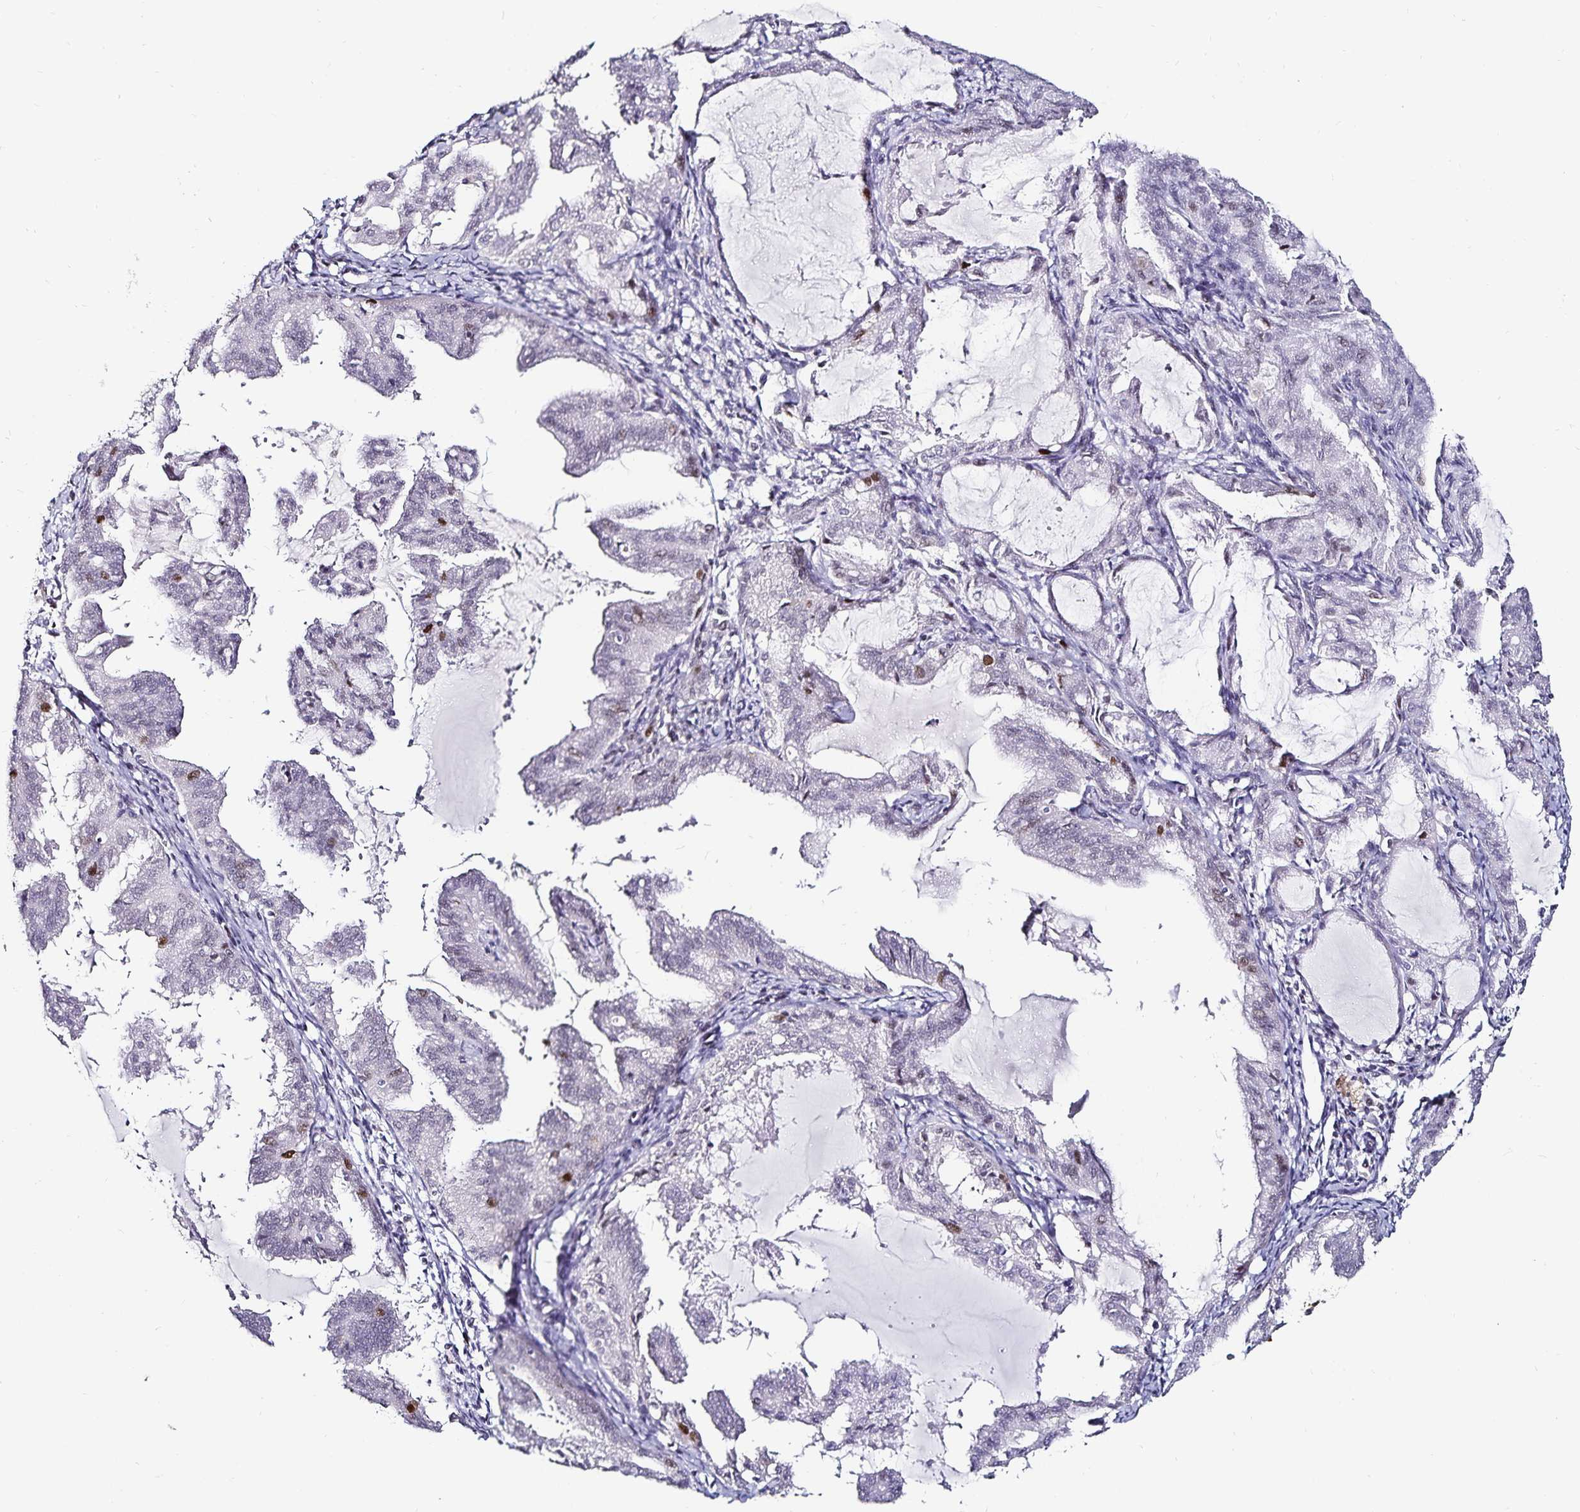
{"staining": {"intensity": "moderate", "quantity": "<25%", "location": "nuclear"}, "tissue": "endometrial cancer", "cell_type": "Tumor cells", "image_type": "cancer", "snomed": [{"axis": "morphology", "description": "Adenocarcinoma, NOS"}, {"axis": "topography", "description": "Endometrium"}], "caption": "The image reveals a brown stain indicating the presence of a protein in the nuclear of tumor cells in endometrial cancer (adenocarcinoma). (DAB (3,3'-diaminobenzidine) IHC, brown staining for protein, blue staining for nuclei).", "gene": "ANLN", "patient": {"sex": "female", "age": 70}}